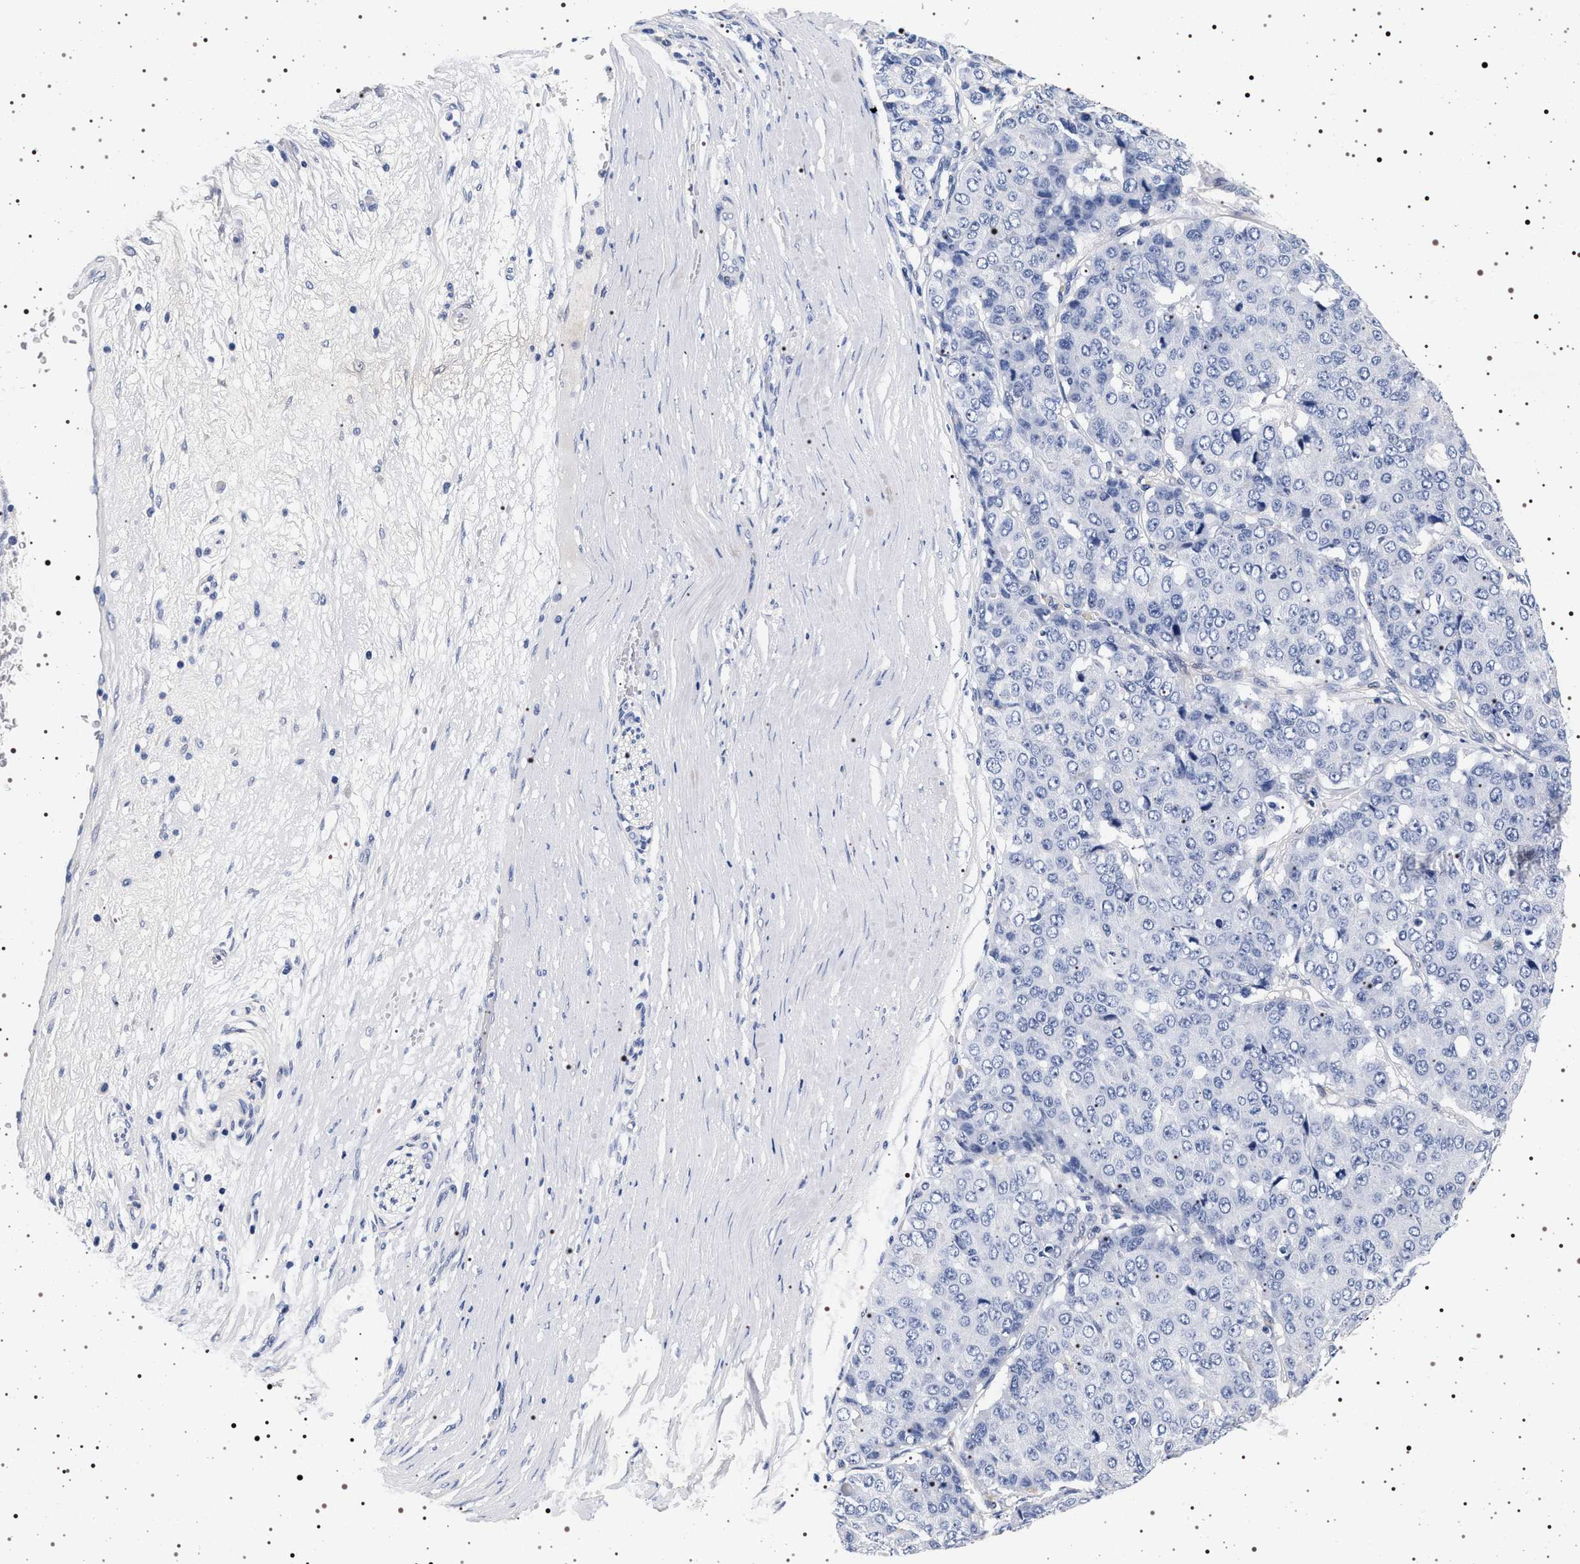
{"staining": {"intensity": "negative", "quantity": "none", "location": "none"}, "tissue": "pancreatic cancer", "cell_type": "Tumor cells", "image_type": "cancer", "snomed": [{"axis": "morphology", "description": "Adenocarcinoma, NOS"}, {"axis": "topography", "description": "Pancreas"}], "caption": "DAB immunohistochemical staining of adenocarcinoma (pancreatic) reveals no significant positivity in tumor cells. (Brightfield microscopy of DAB IHC at high magnification).", "gene": "MAPK10", "patient": {"sex": "male", "age": 50}}